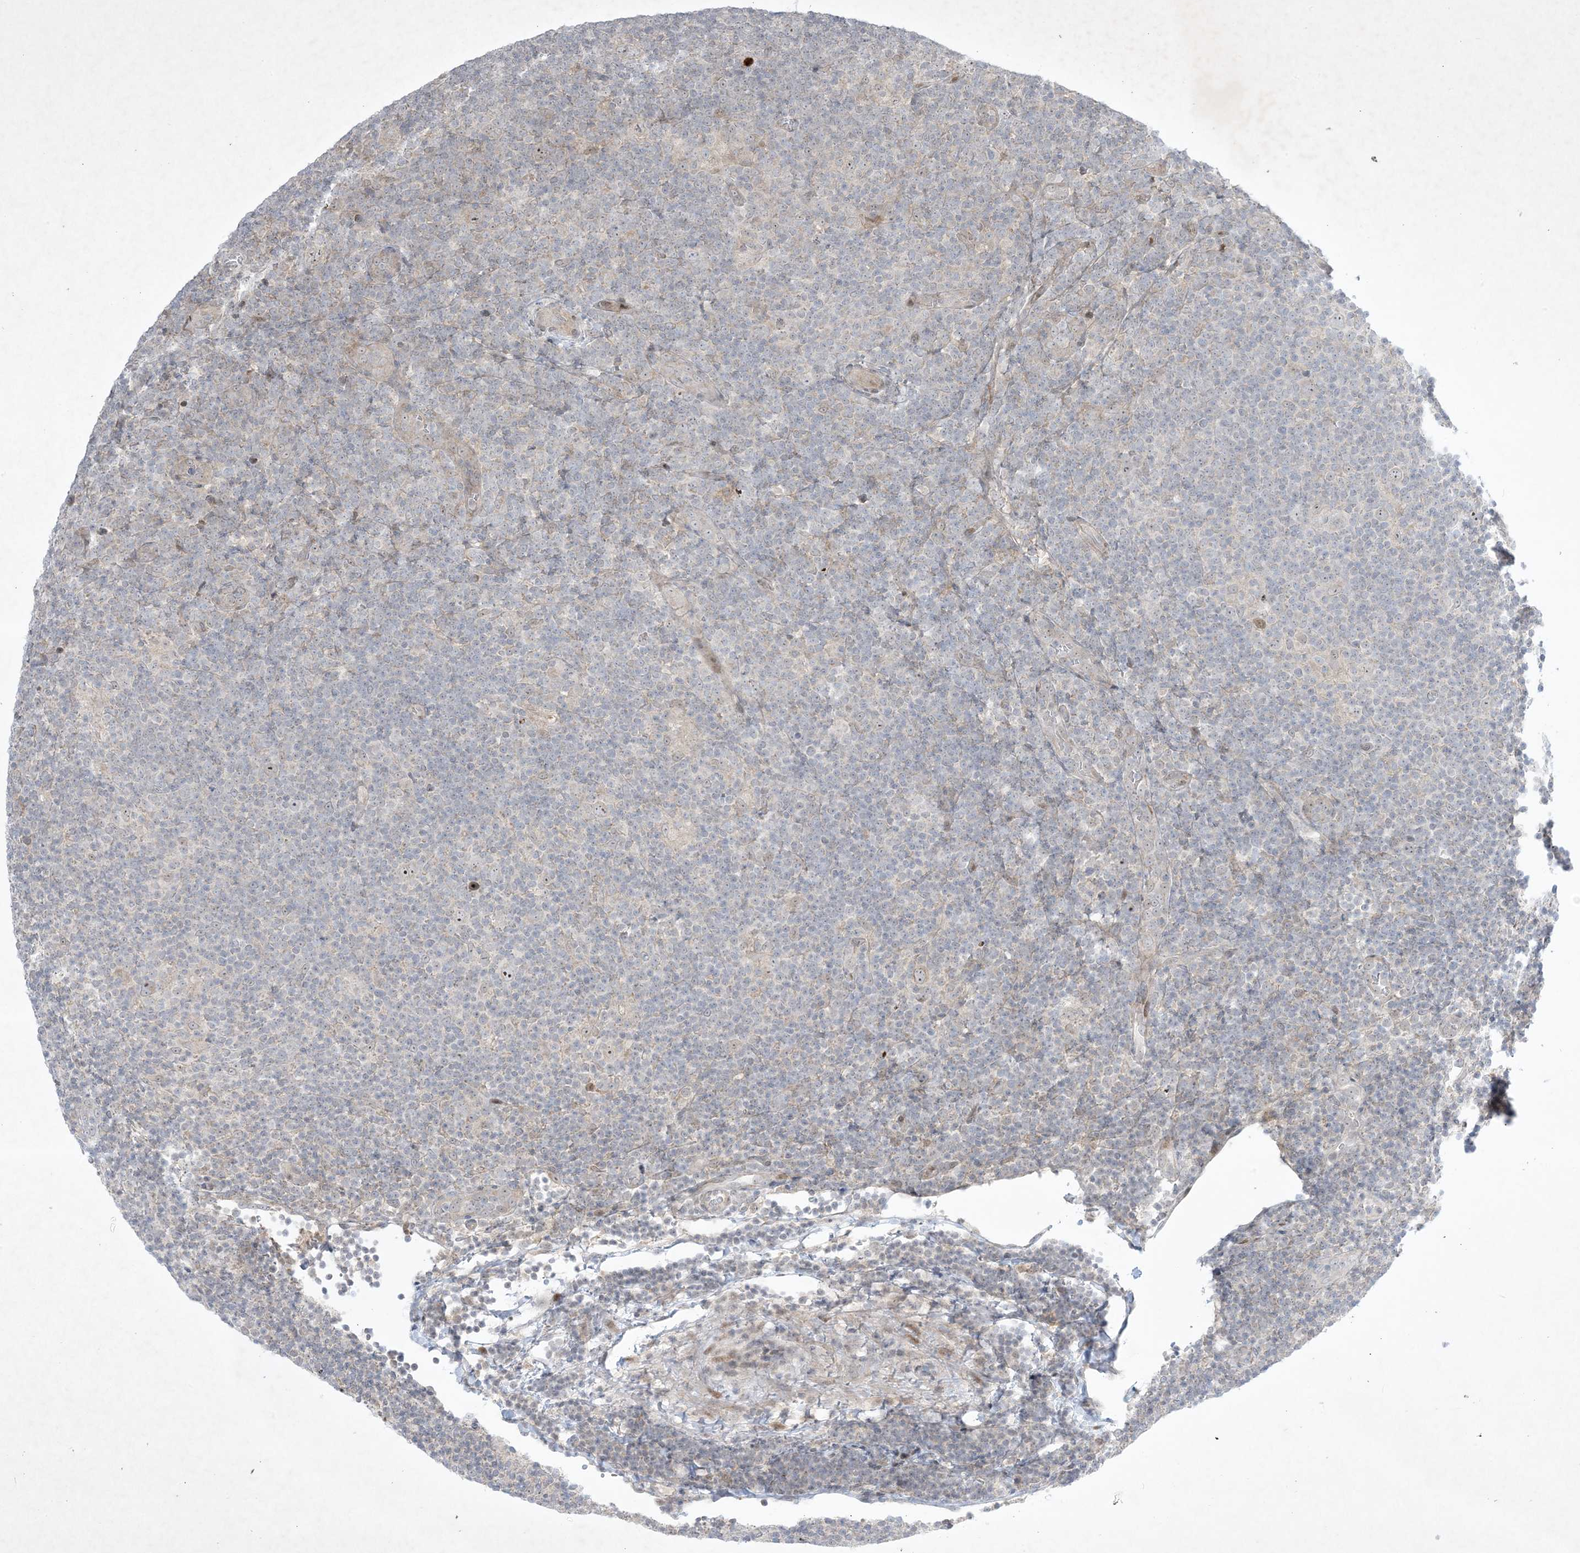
{"staining": {"intensity": "moderate", "quantity": "<25%", "location": "nuclear"}, "tissue": "lymphoma", "cell_type": "Tumor cells", "image_type": "cancer", "snomed": [{"axis": "morphology", "description": "Hodgkin's disease, NOS"}, {"axis": "topography", "description": "Lymph node"}], "caption": "Immunohistochemistry photomicrograph of neoplastic tissue: lymphoma stained using immunohistochemistry (IHC) demonstrates low levels of moderate protein expression localized specifically in the nuclear of tumor cells, appearing as a nuclear brown color.", "gene": "SOGA3", "patient": {"sex": "female", "age": 57}}